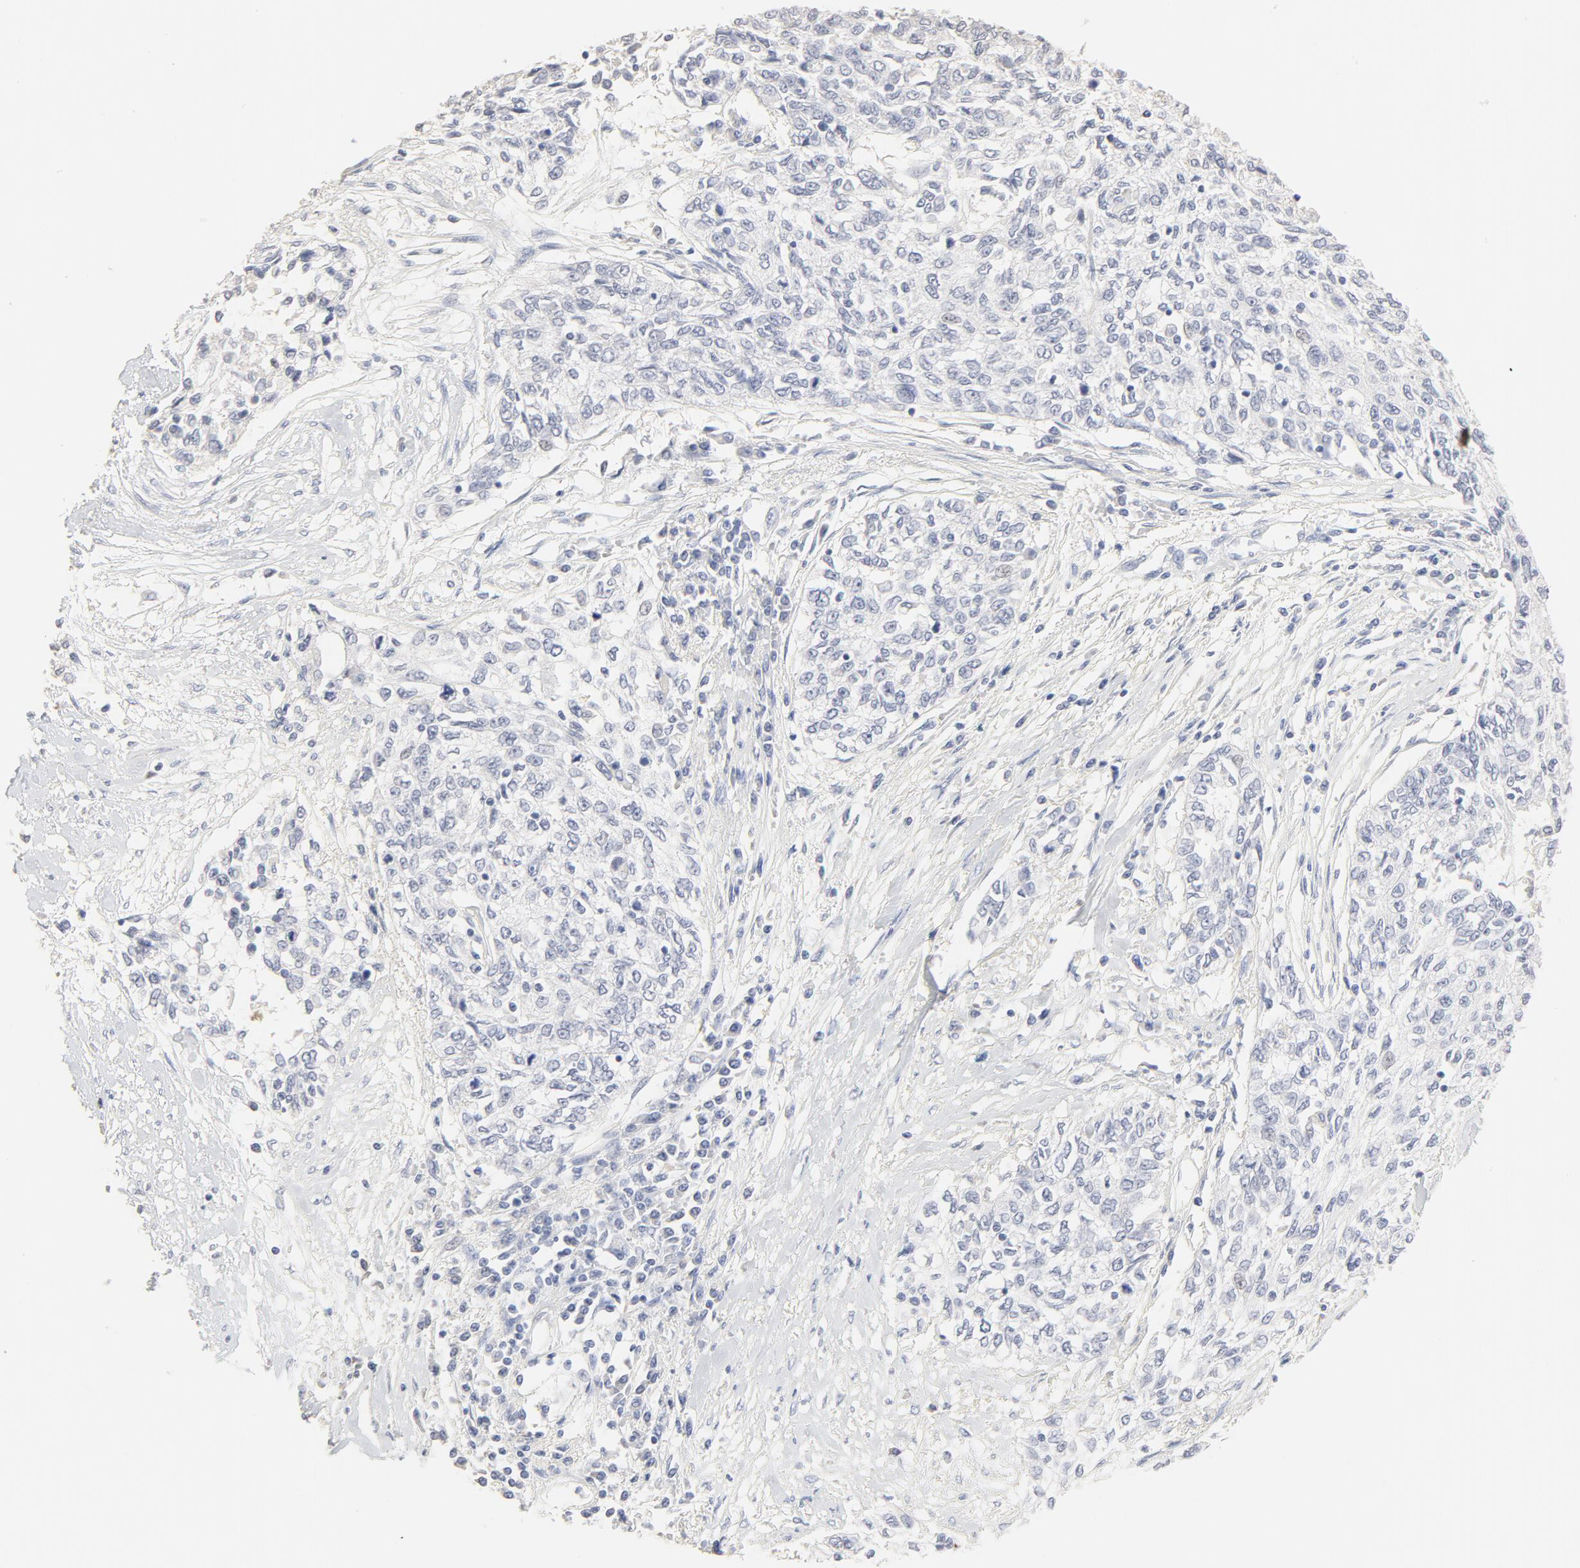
{"staining": {"intensity": "negative", "quantity": "none", "location": "none"}, "tissue": "cervical cancer", "cell_type": "Tumor cells", "image_type": "cancer", "snomed": [{"axis": "morphology", "description": "Squamous cell carcinoma, NOS"}, {"axis": "topography", "description": "Cervix"}], "caption": "The histopathology image shows no significant staining in tumor cells of cervical cancer (squamous cell carcinoma). (Stains: DAB immunohistochemistry (IHC) with hematoxylin counter stain, Microscopy: brightfield microscopy at high magnification).", "gene": "FCGBP", "patient": {"sex": "female", "age": 57}}